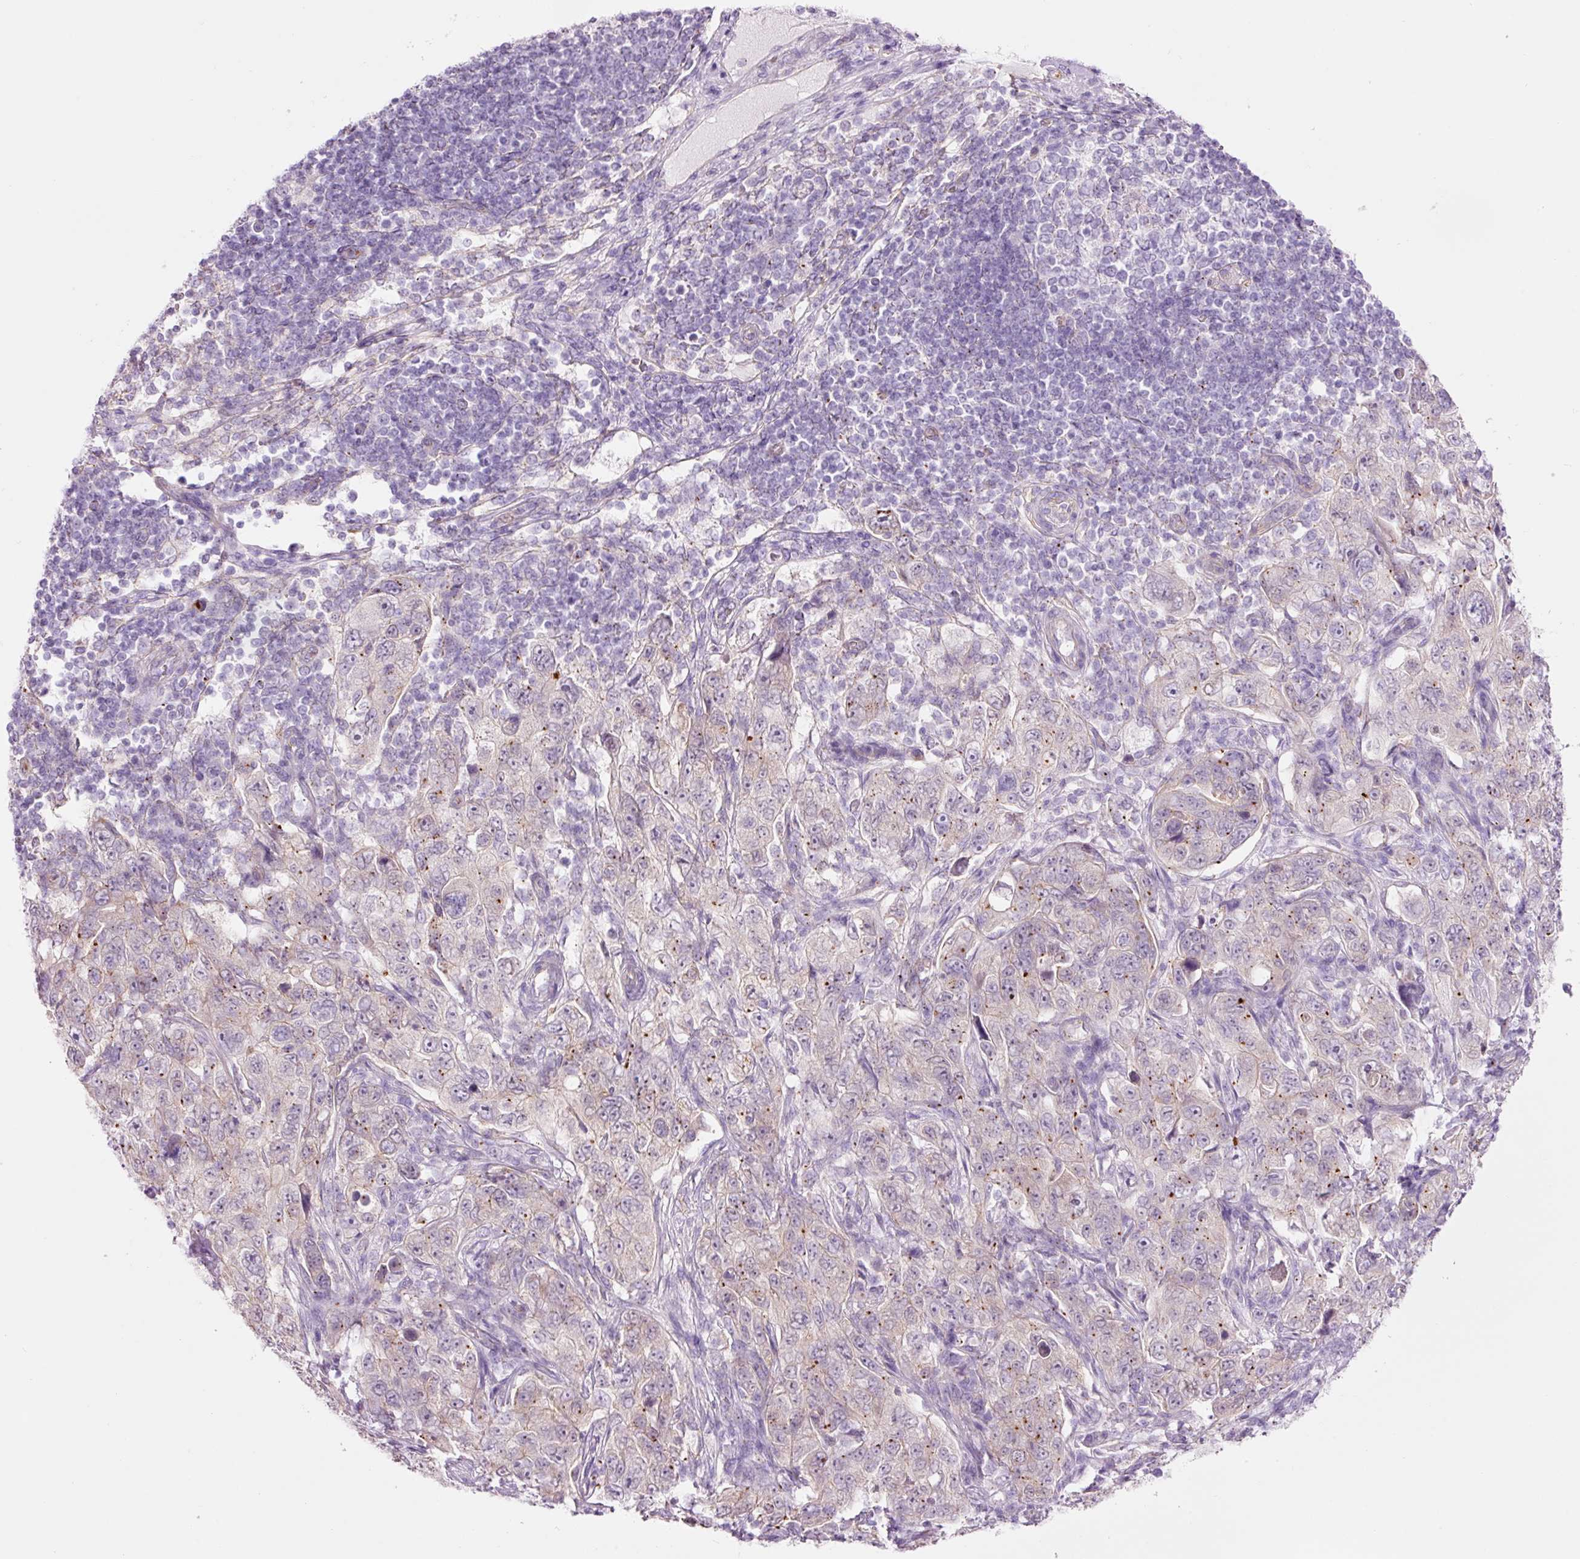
{"staining": {"intensity": "weak", "quantity": "25%-75%", "location": "cytoplasmic/membranous"}, "tissue": "pancreatic cancer", "cell_type": "Tumor cells", "image_type": "cancer", "snomed": [{"axis": "morphology", "description": "Adenocarcinoma, NOS"}, {"axis": "topography", "description": "Pancreas"}], "caption": "Adenocarcinoma (pancreatic) was stained to show a protein in brown. There is low levels of weak cytoplasmic/membranous positivity in about 25%-75% of tumor cells.", "gene": "HSPA4L", "patient": {"sex": "male", "age": 68}}